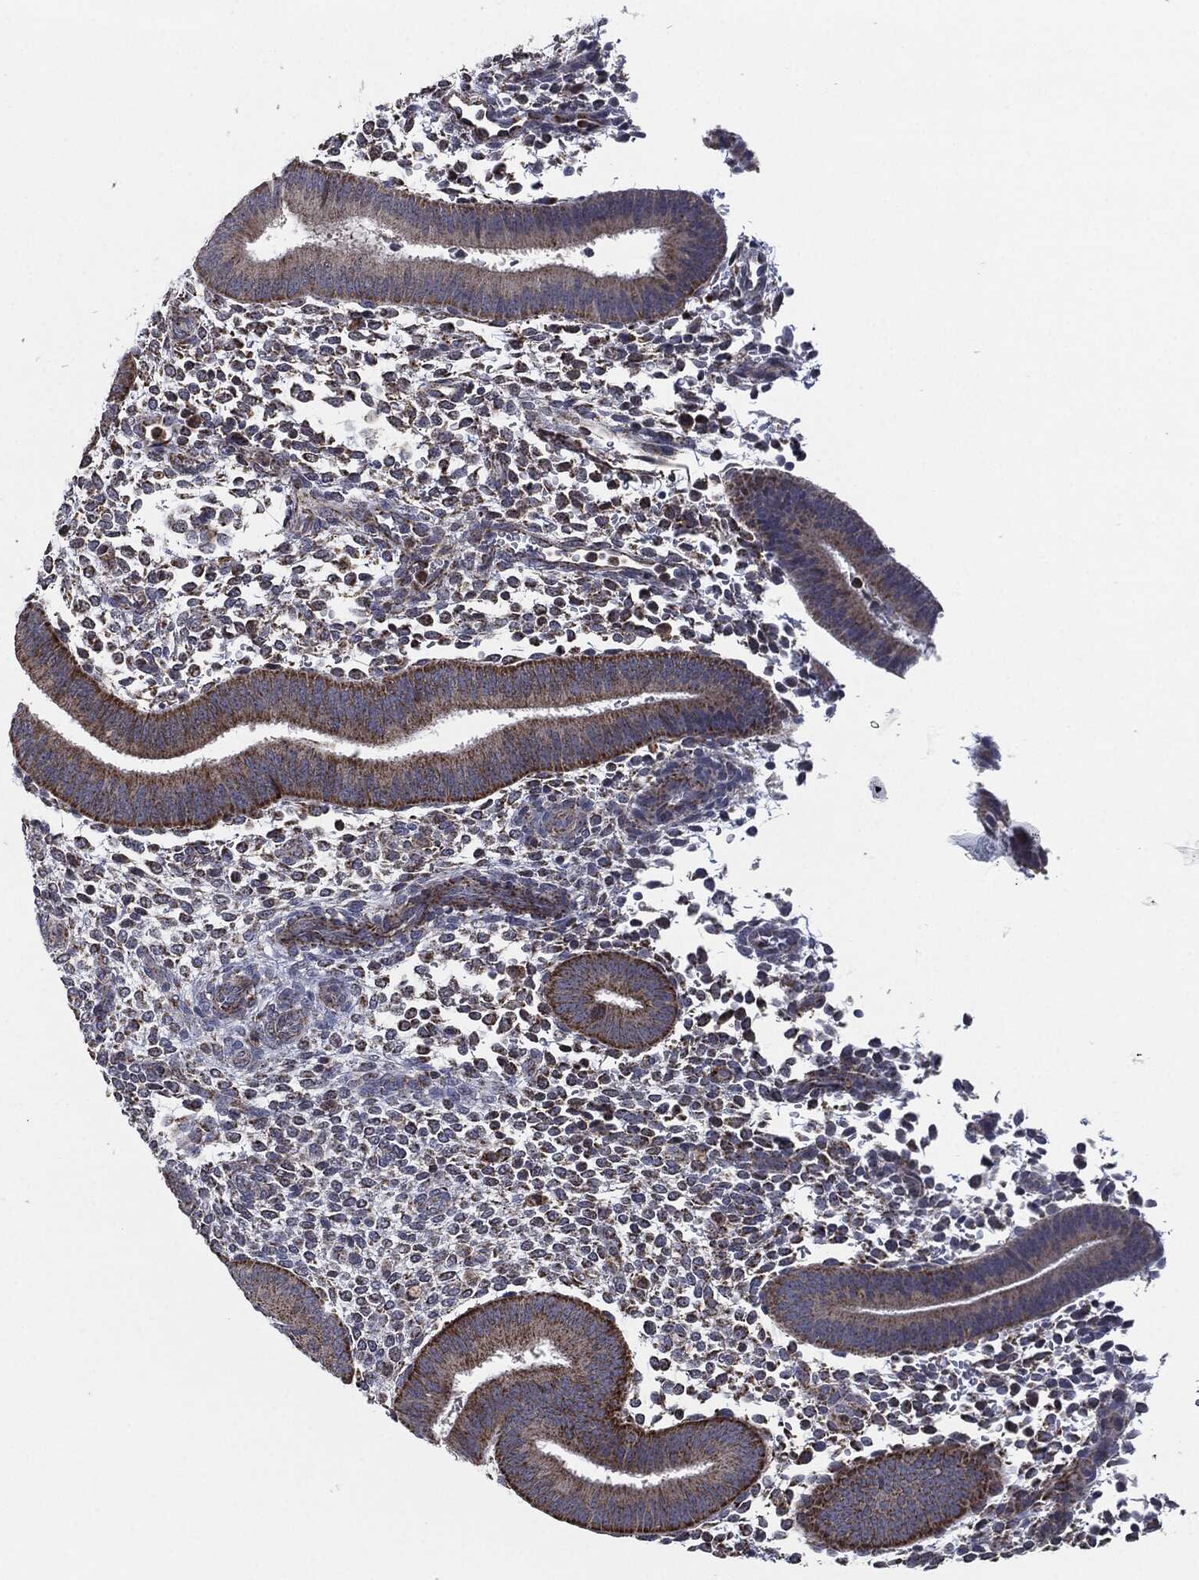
{"staining": {"intensity": "negative", "quantity": "none", "location": "none"}, "tissue": "endometrium", "cell_type": "Cells in endometrial stroma", "image_type": "normal", "snomed": [{"axis": "morphology", "description": "Normal tissue, NOS"}, {"axis": "topography", "description": "Endometrium"}], "caption": "This is an IHC micrograph of unremarkable human endometrium. There is no expression in cells in endometrial stroma.", "gene": "NDUFV2", "patient": {"sex": "female", "age": 39}}